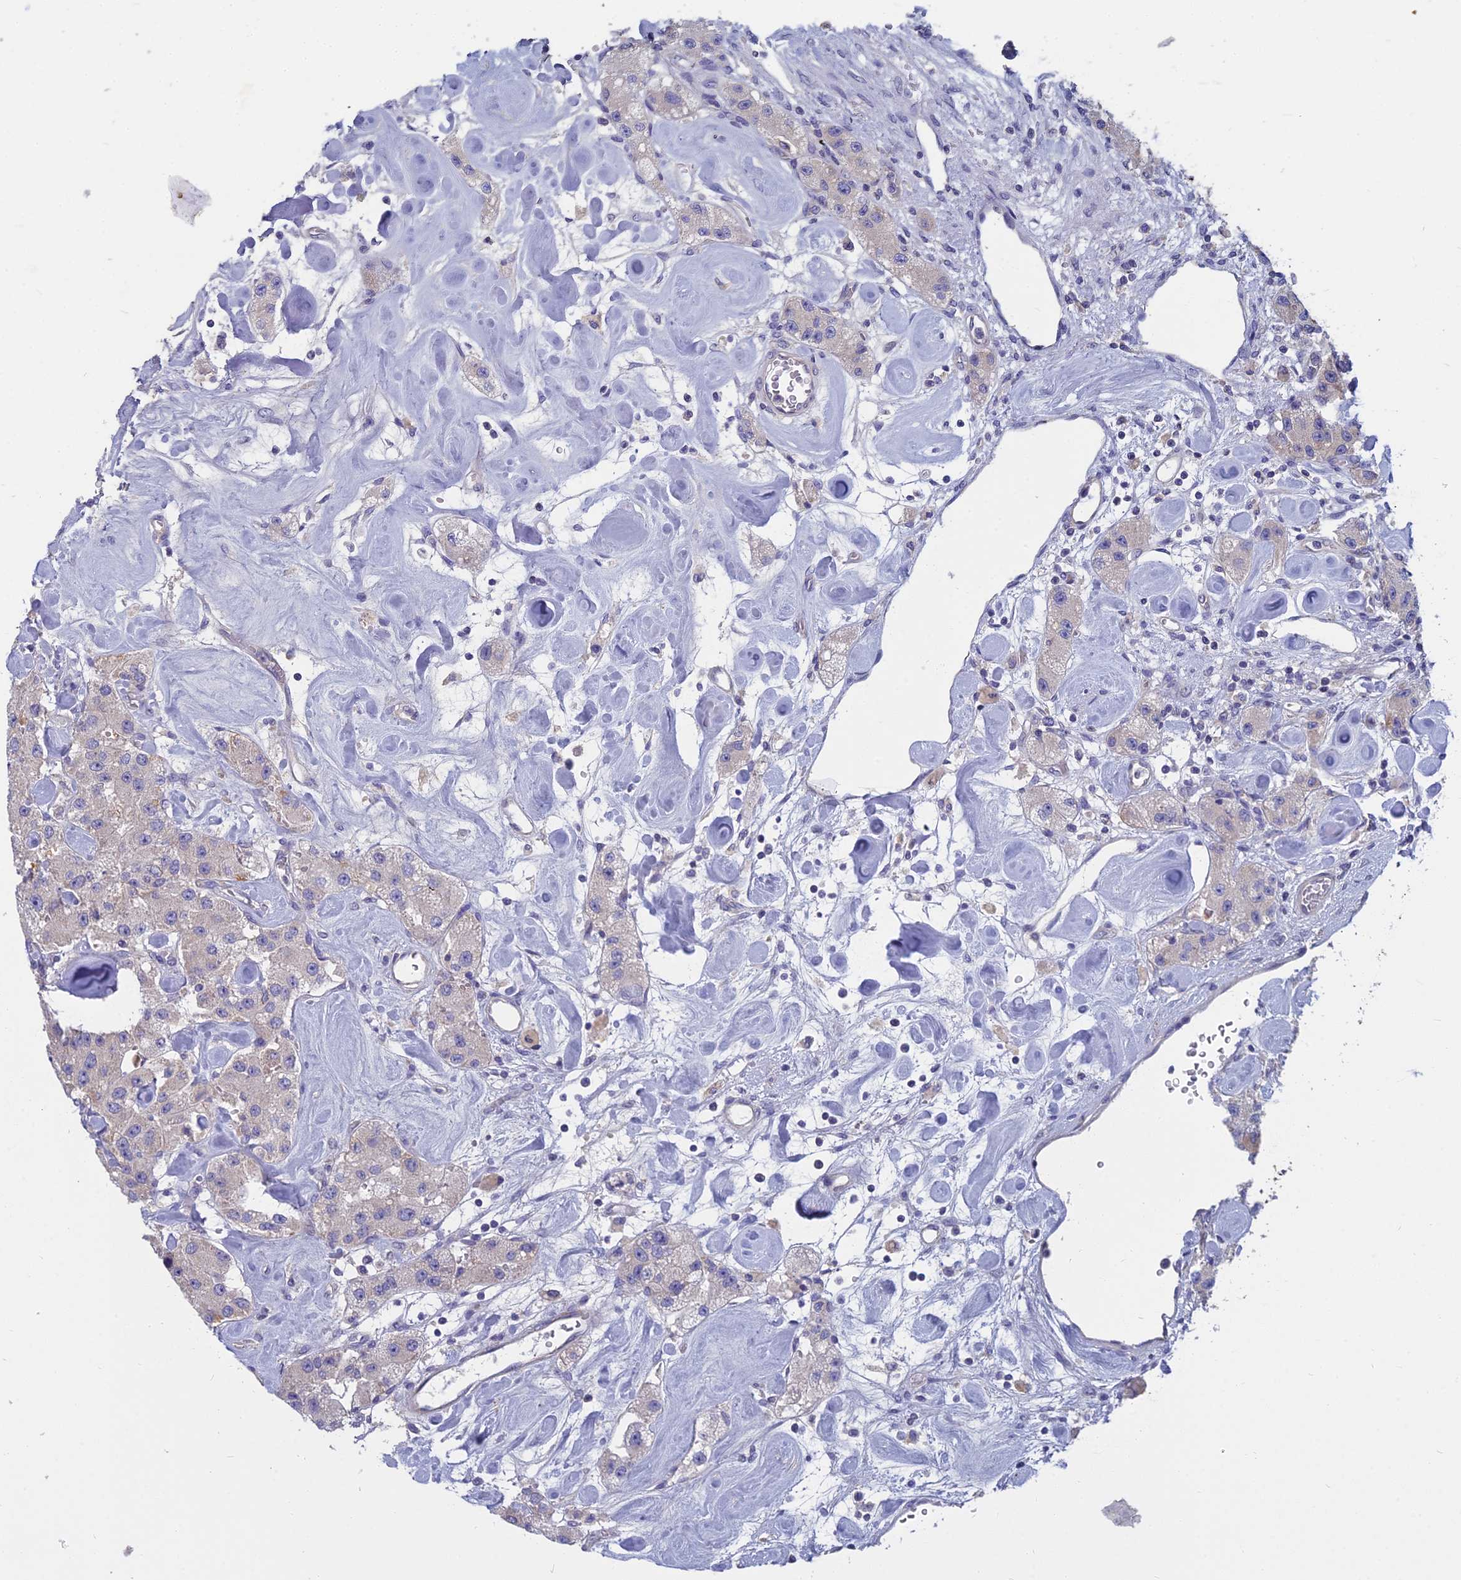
{"staining": {"intensity": "negative", "quantity": "none", "location": "none"}, "tissue": "carcinoid", "cell_type": "Tumor cells", "image_type": "cancer", "snomed": [{"axis": "morphology", "description": "Carcinoid, malignant, NOS"}, {"axis": "topography", "description": "Pancreas"}], "caption": "A histopathology image of carcinoid stained for a protein exhibits no brown staining in tumor cells. Nuclei are stained in blue.", "gene": "COX20", "patient": {"sex": "male", "age": 41}}